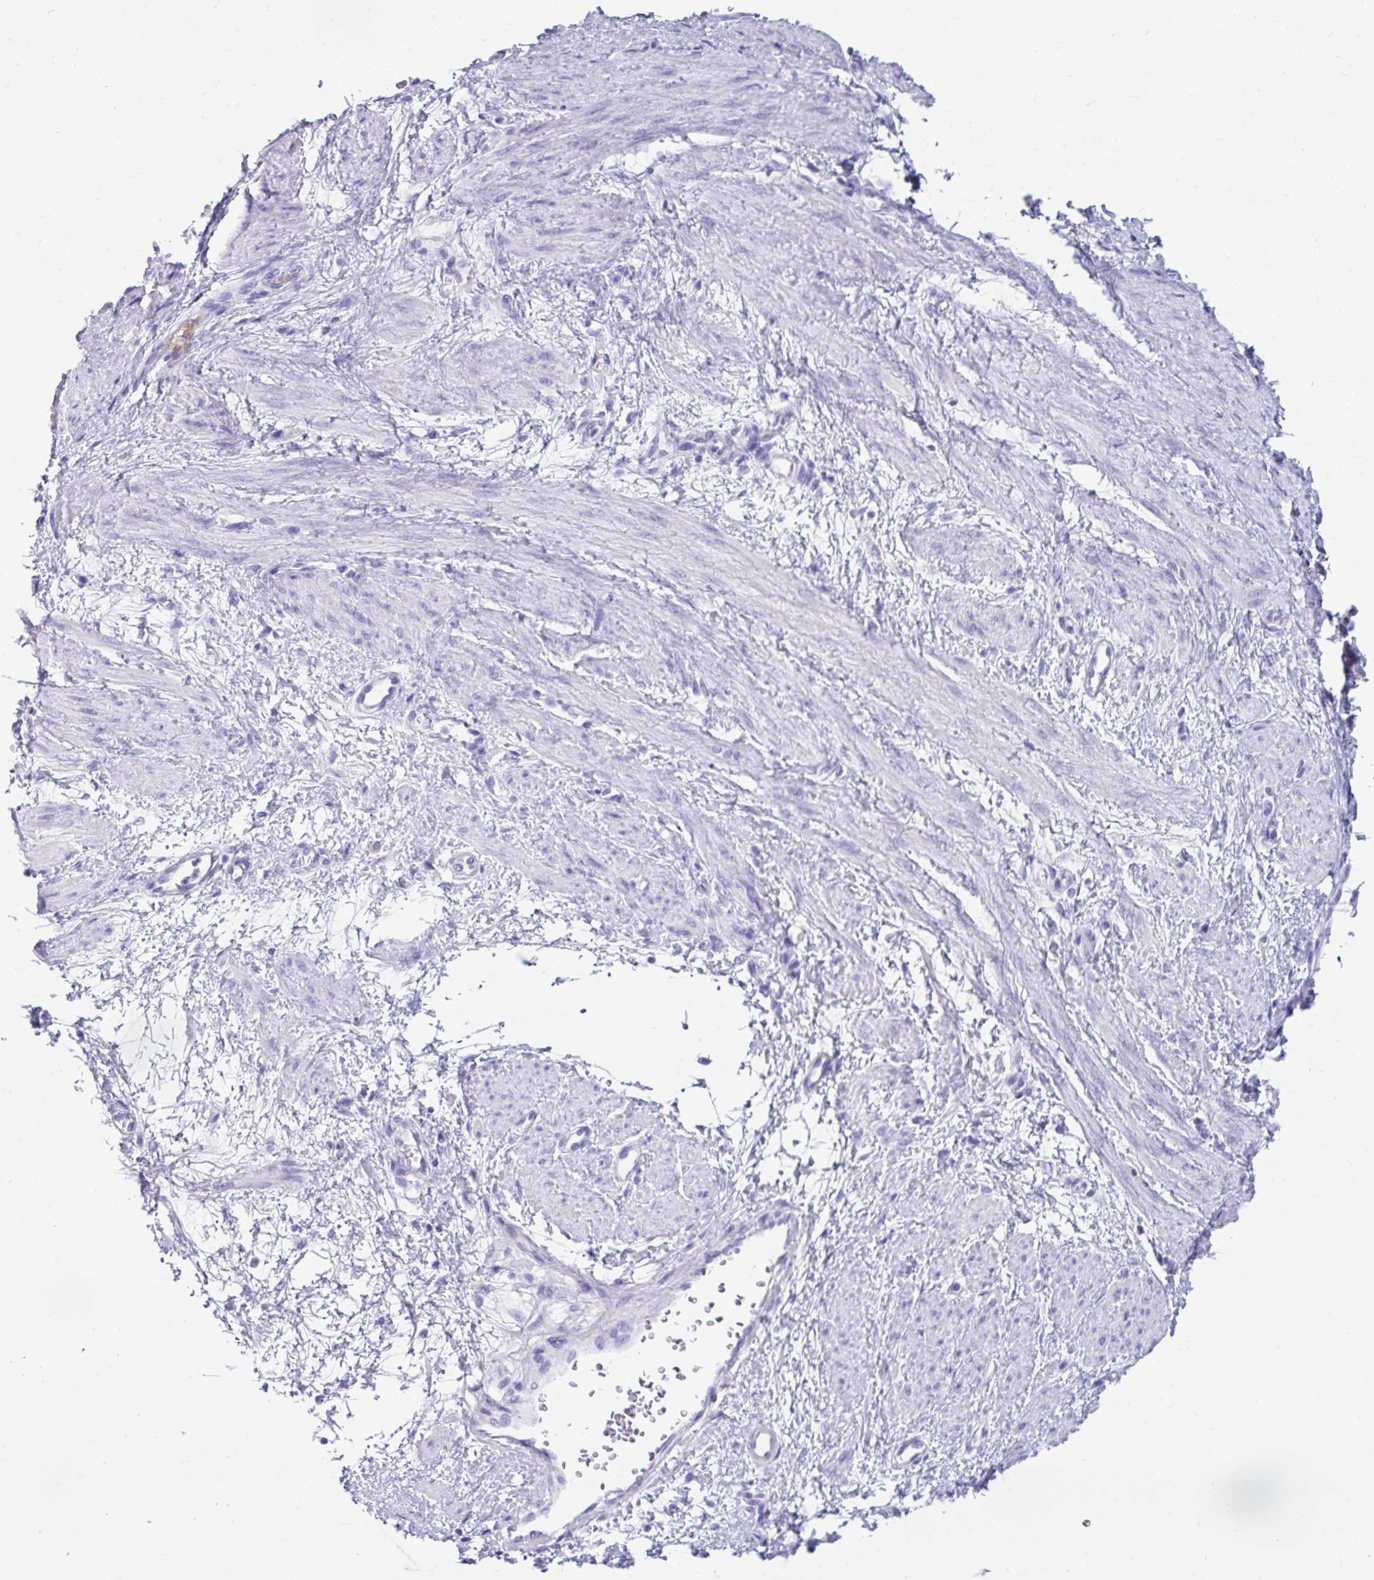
{"staining": {"intensity": "negative", "quantity": "none", "location": "none"}, "tissue": "smooth muscle", "cell_type": "Smooth muscle cells", "image_type": "normal", "snomed": [{"axis": "morphology", "description": "Normal tissue, NOS"}, {"axis": "topography", "description": "Smooth muscle"}, {"axis": "topography", "description": "Uterus"}], "caption": "Image shows no significant protein expression in smooth muscle cells of unremarkable smooth muscle. (DAB immunohistochemistry (IHC), high magnification).", "gene": "SMIM9", "patient": {"sex": "female", "age": 39}}